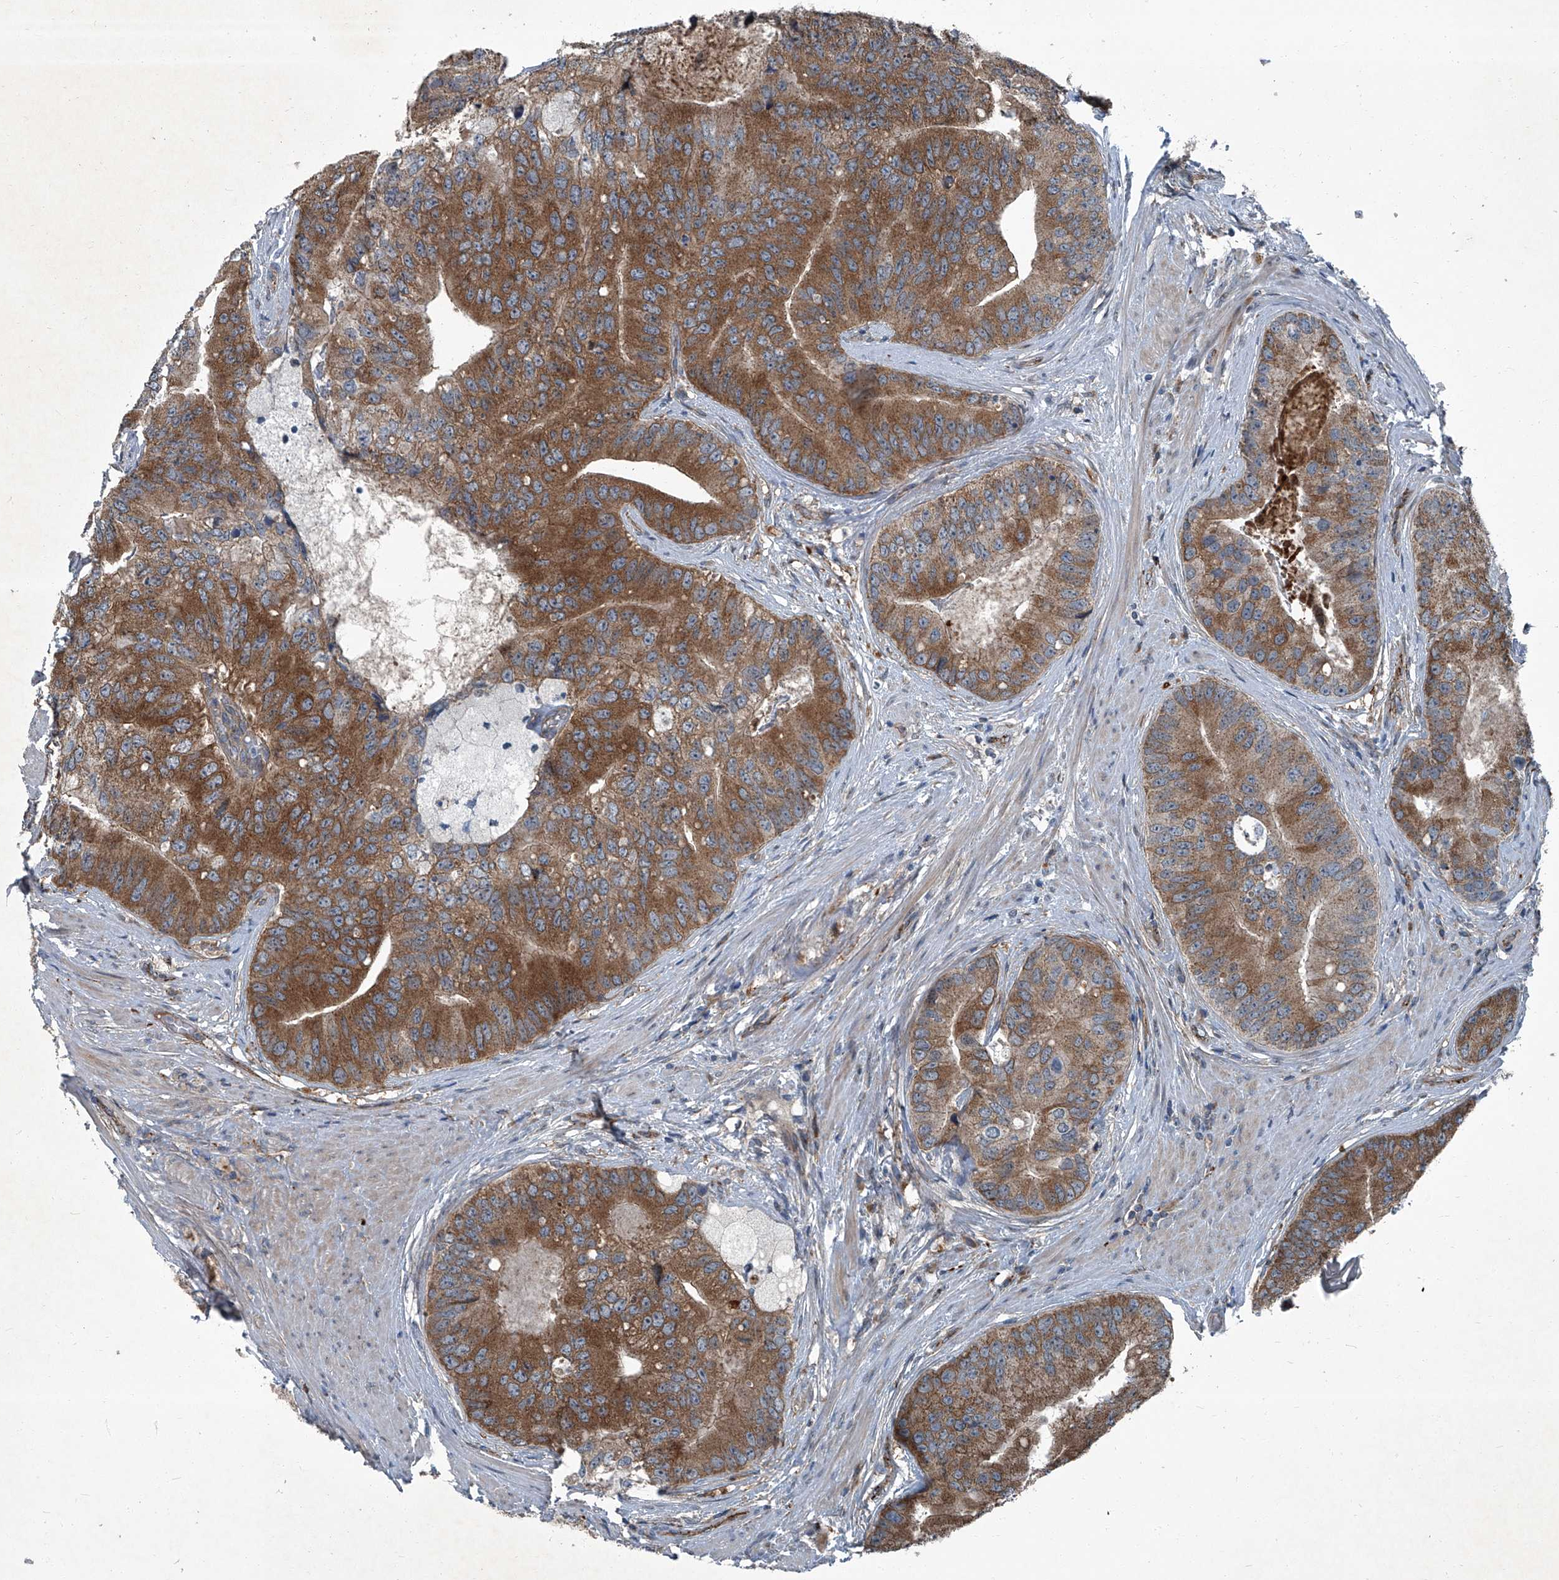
{"staining": {"intensity": "strong", "quantity": ">75%", "location": "cytoplasmic/membranous"}, "tissue": "prostate cancer", "cell_type": "Tumor cells", "image_type": "cancer", "snomed": [{"axis": "morphology", "description": "Adenocarcinoma, High grade"}, {"axis": "topography", "description": "Prostate"}], "caption": "Prostate adenocarcinoma (high-grade) tissue displays strong cytoplasmic/membranous positivity in approximately >75% of tumor cells, visualized by immunohistochemistry.", "gene": "SENP2", "patient": {"sex": "male", "age": 70}}